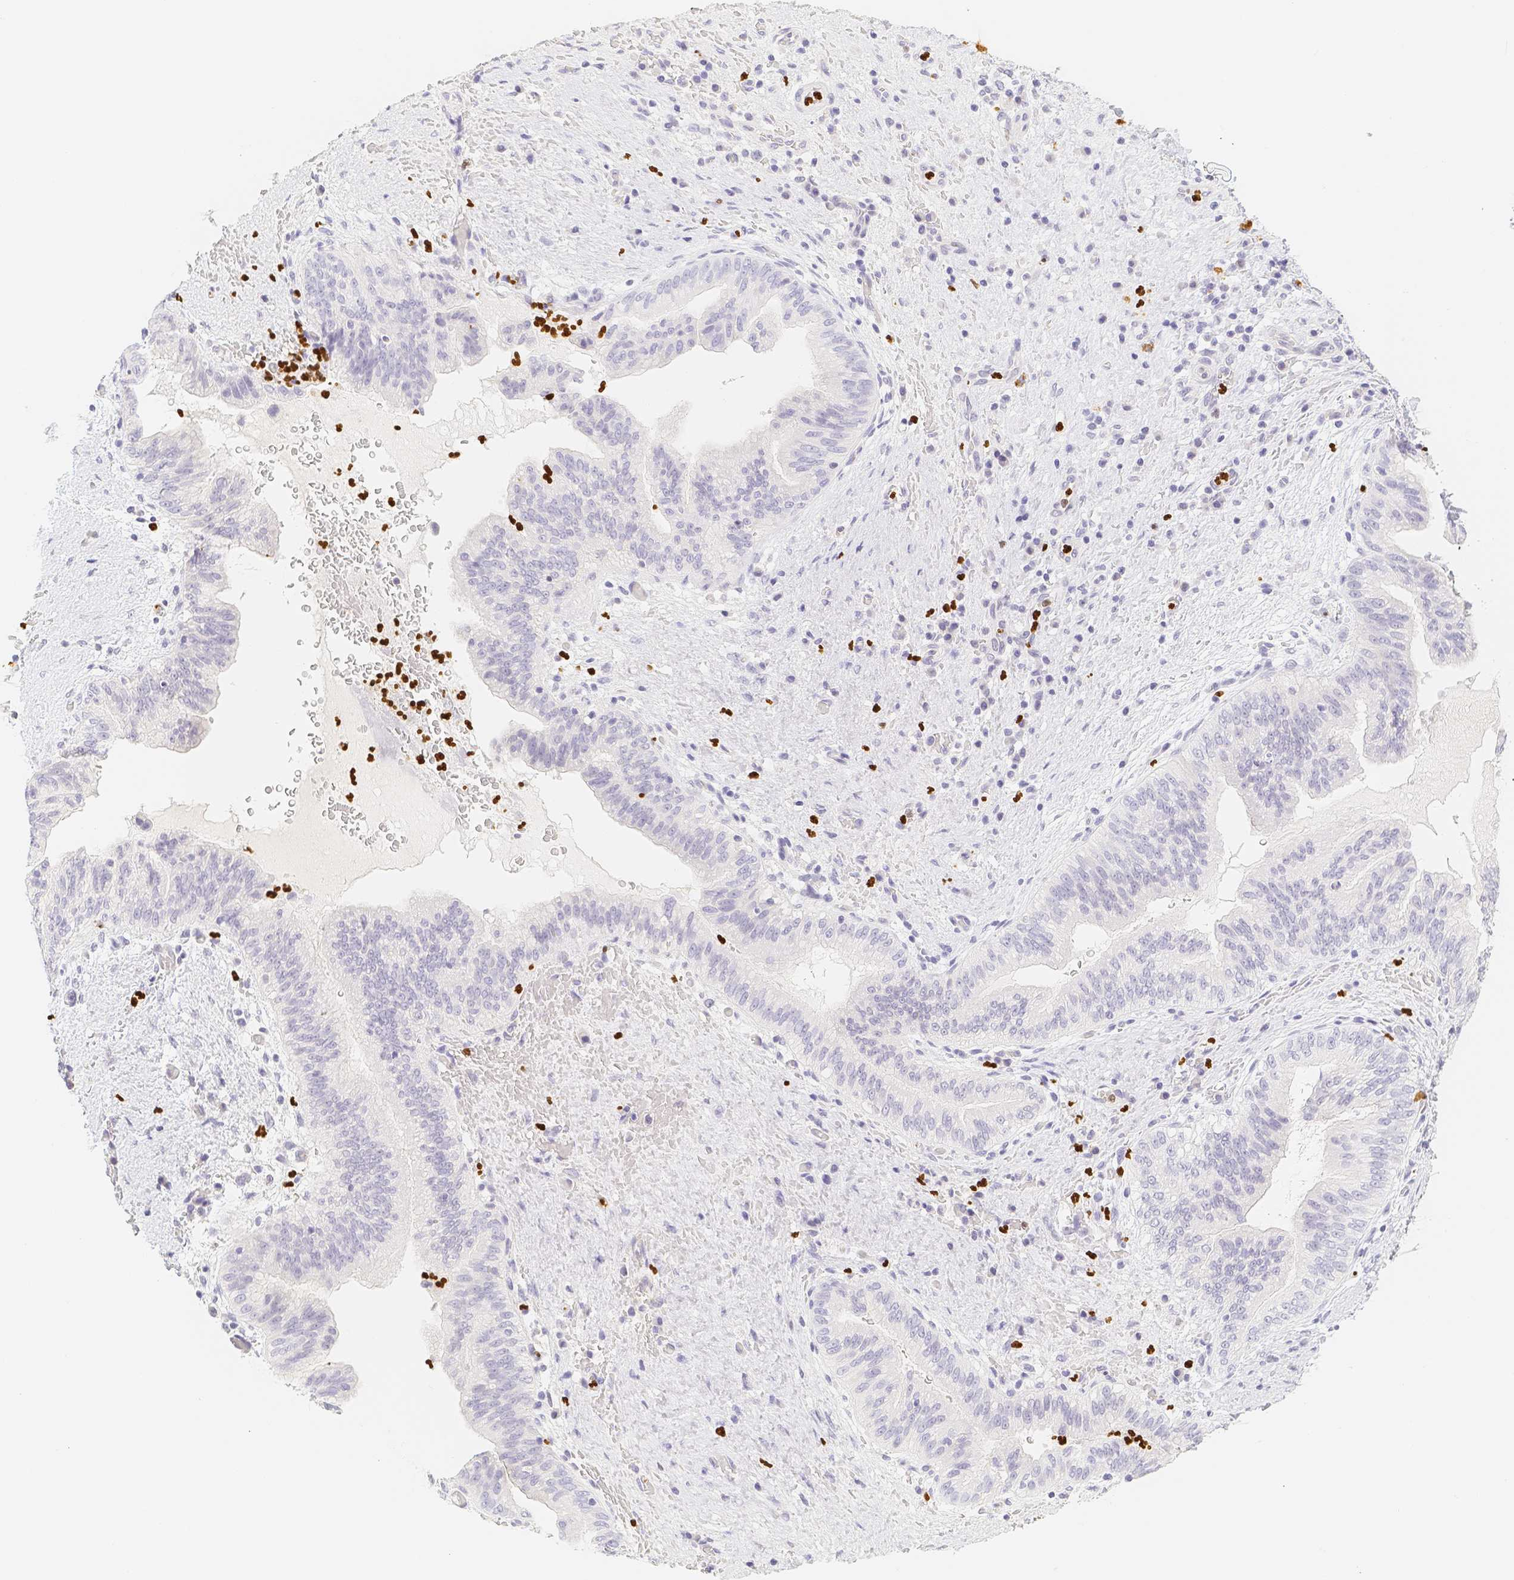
{"staining": {"intensity": "negative", "quantity": "none", "location": "none"}, "tissue": "liver cancer", "cell_type": "Tumor cells", "image_type": "cancer", "snomed": [{"axis": "morphology", "description": "Cholangiocarcinoma"}, {"axis": "topography", "description": "Liver"}], "caption": "High power microscopy histopathology image of an immunohistochemistry (IHC) photomicrograph of liver cancer, revealing no significant expression in tumor cells.", "gene": "PADI4", "patient": {"sex": "female", "age": 38}}